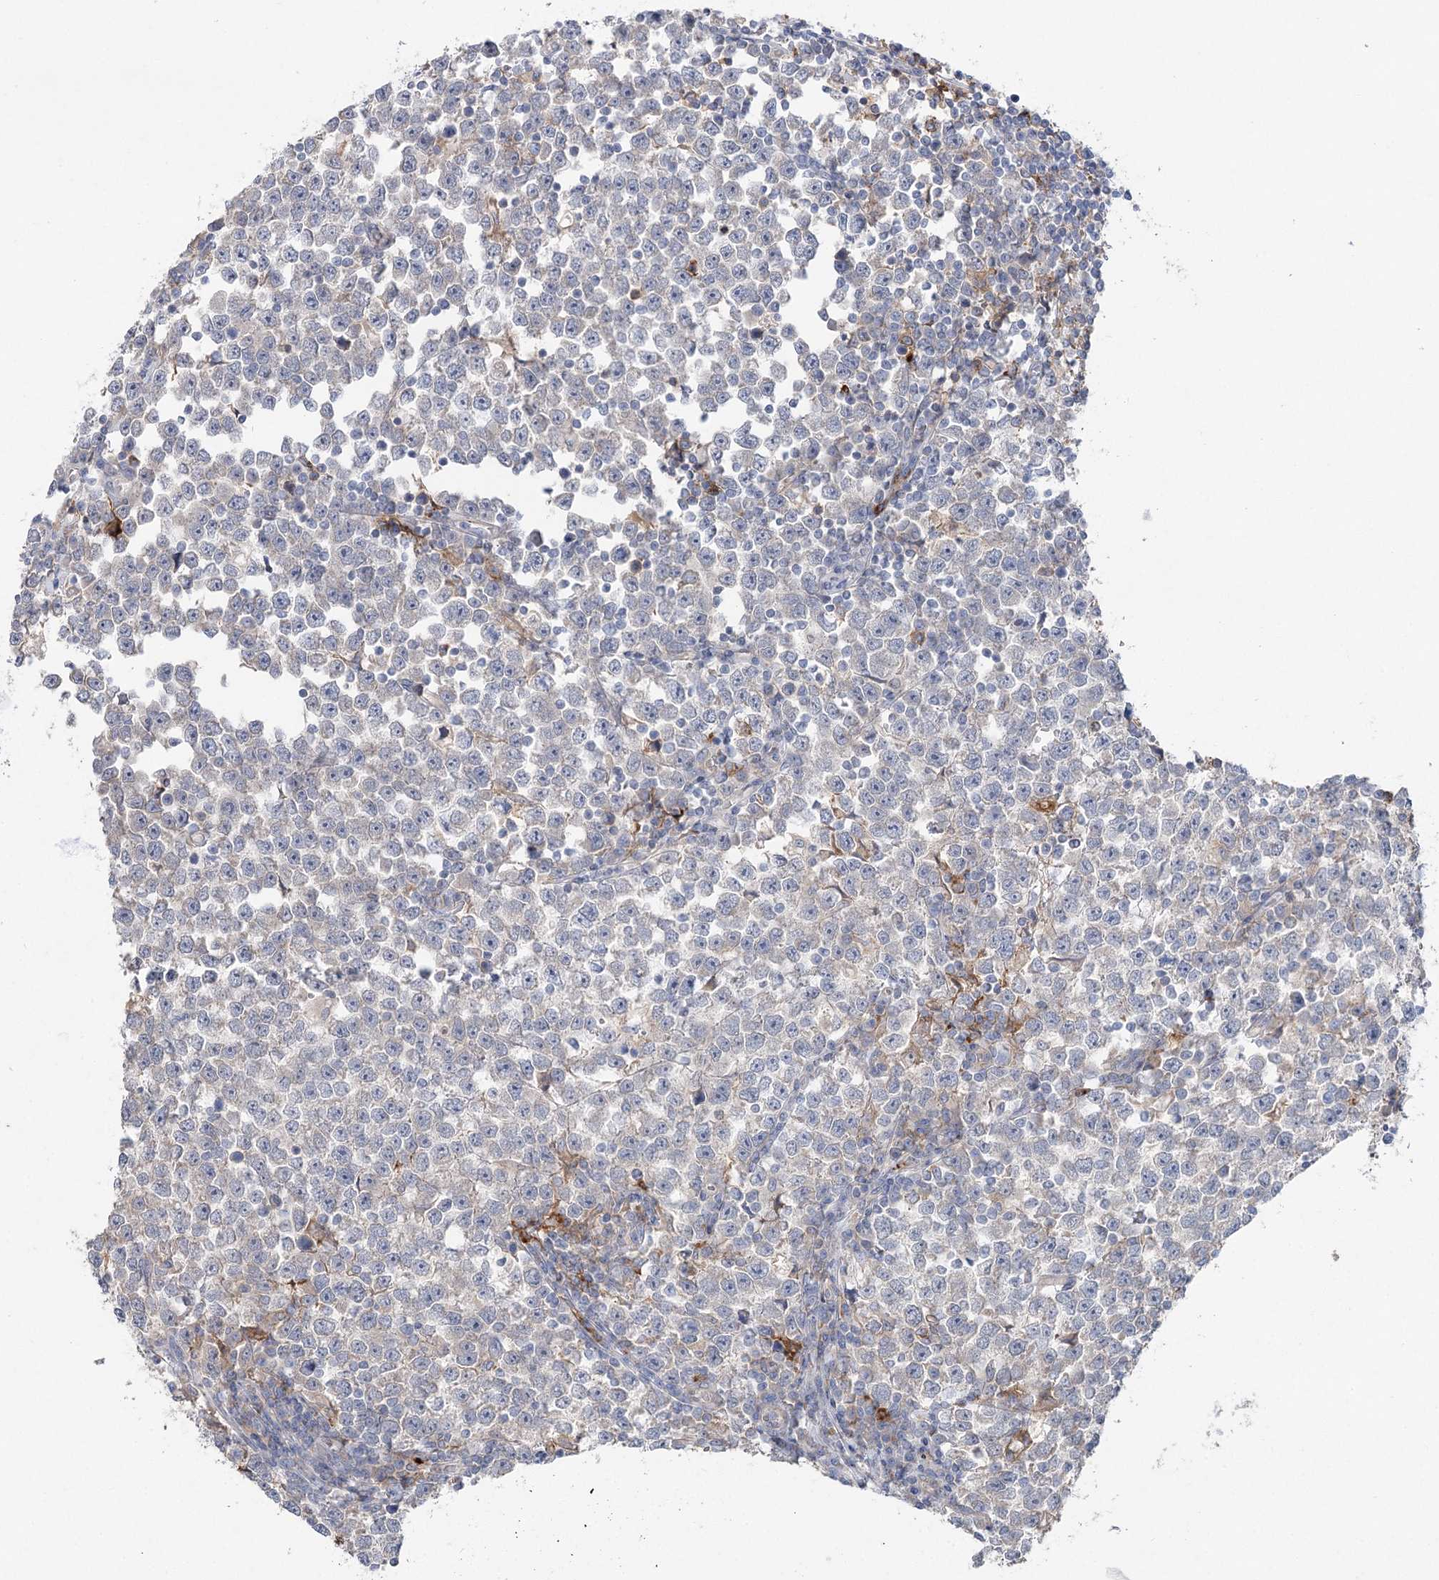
{"staining": {"intensity": "negative", "quantity": "none", "location": "none"}, "tissue": "testis cancer", "cell_type": "Tumor cells", "image_type": "cancer", "snomed": [{"axis": "morphology", "description": "Normal tissue, NOS"}, {"axis": "morphology", "description": "Seminoma, NOS"}, {"axis": "topography", "description": "Testis"}], "caption": "Tumor cells are negative for brown protein staining in testis cancer.", "gene": "SCN11A", "patient": {"sex": "male", "age": 43}}